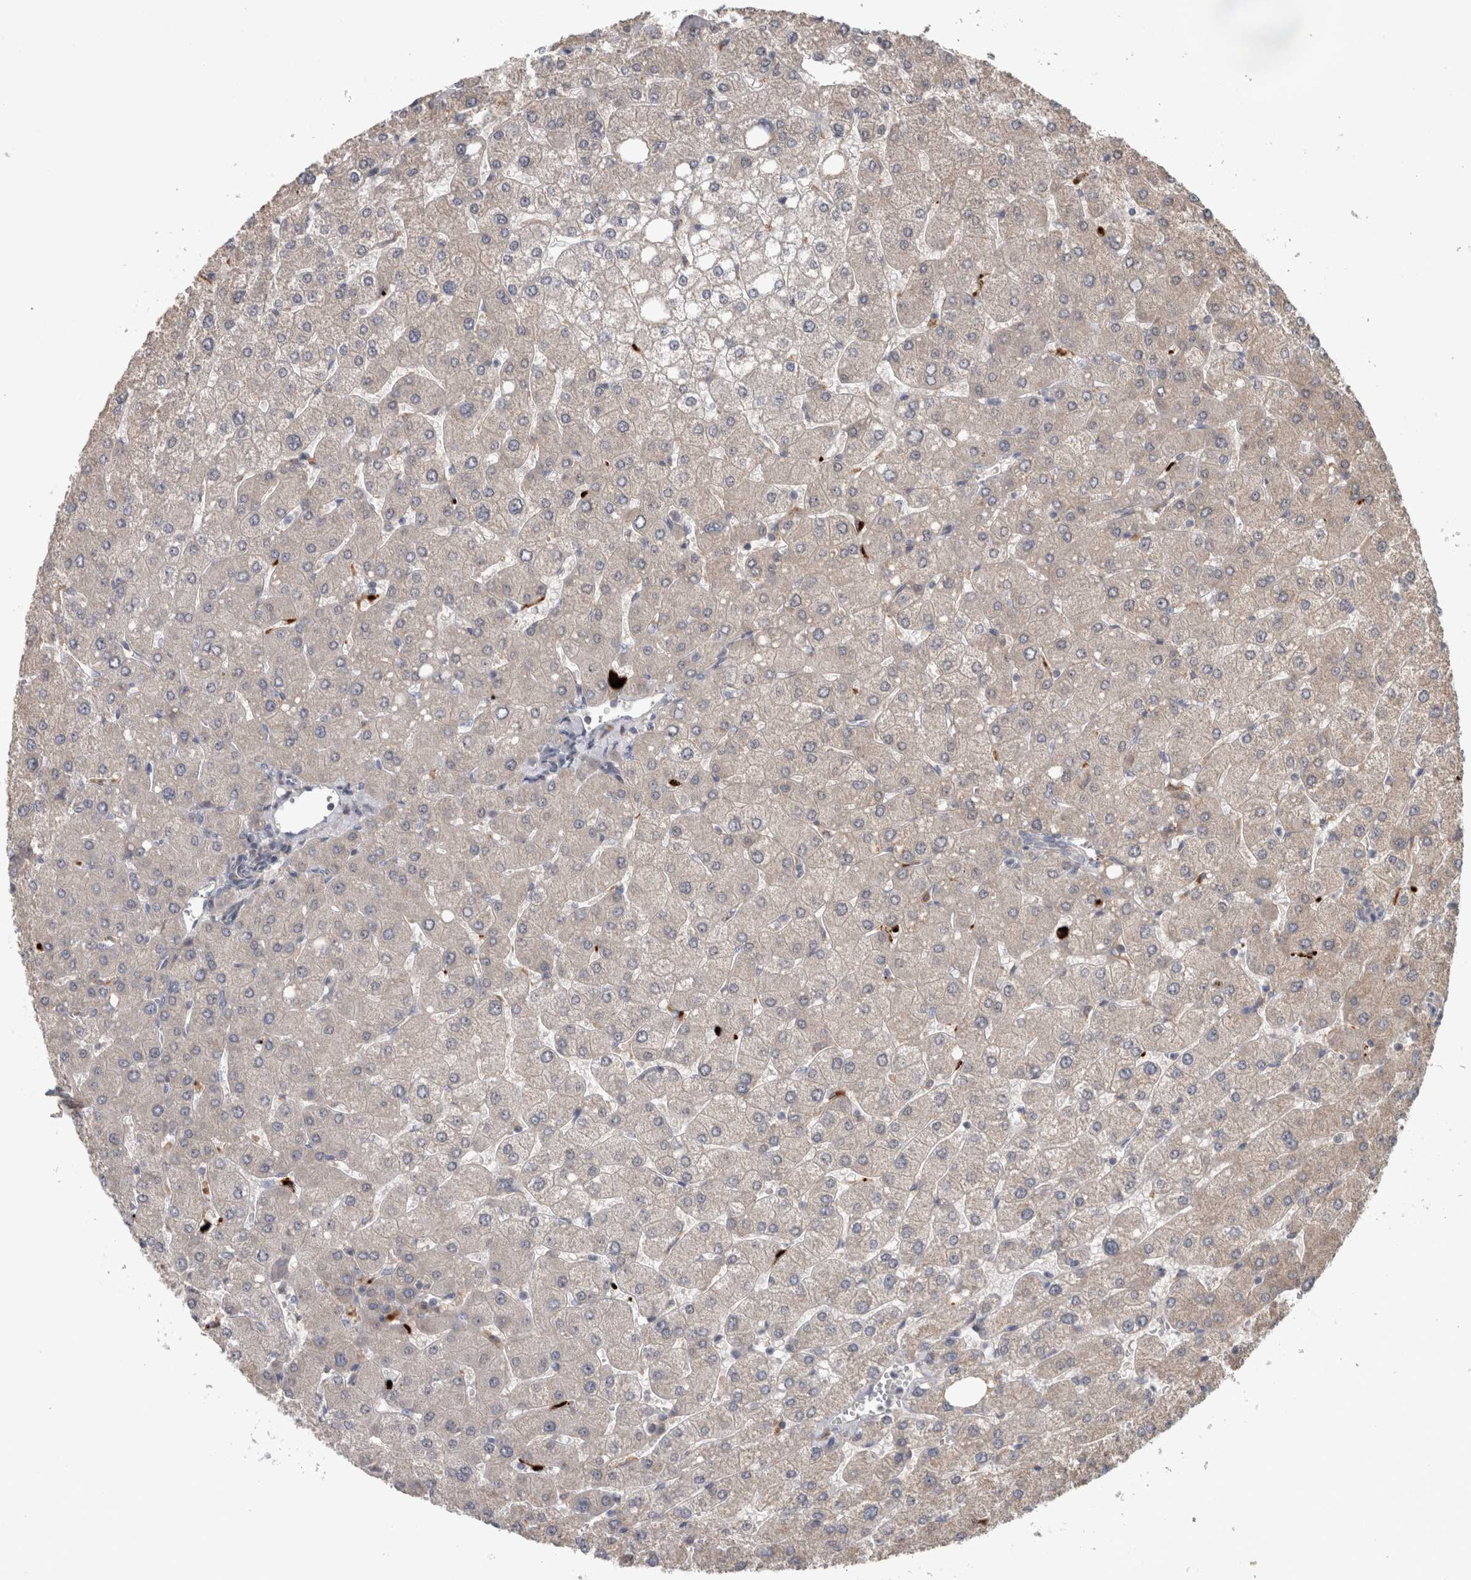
{"staining": {"intensity": "negative", "quantity": "none", "location": "none"}, "tissue": "liver", "cell_type": "Cholangiocytes", "image_type": "normal", "snomed": [{"axis": "morphology", "description": "Normal tissue, NOS"}, {"axis": "topography", "description": "Liver"}], "caption": "The immunohistochemistry (IHC) image has no significant expression in cholangiocytes of liver. (IHC, brightfield microscopy, high magnification).", "gene": "TARBP1", "patient": {"sex": "male", "age": 55}}